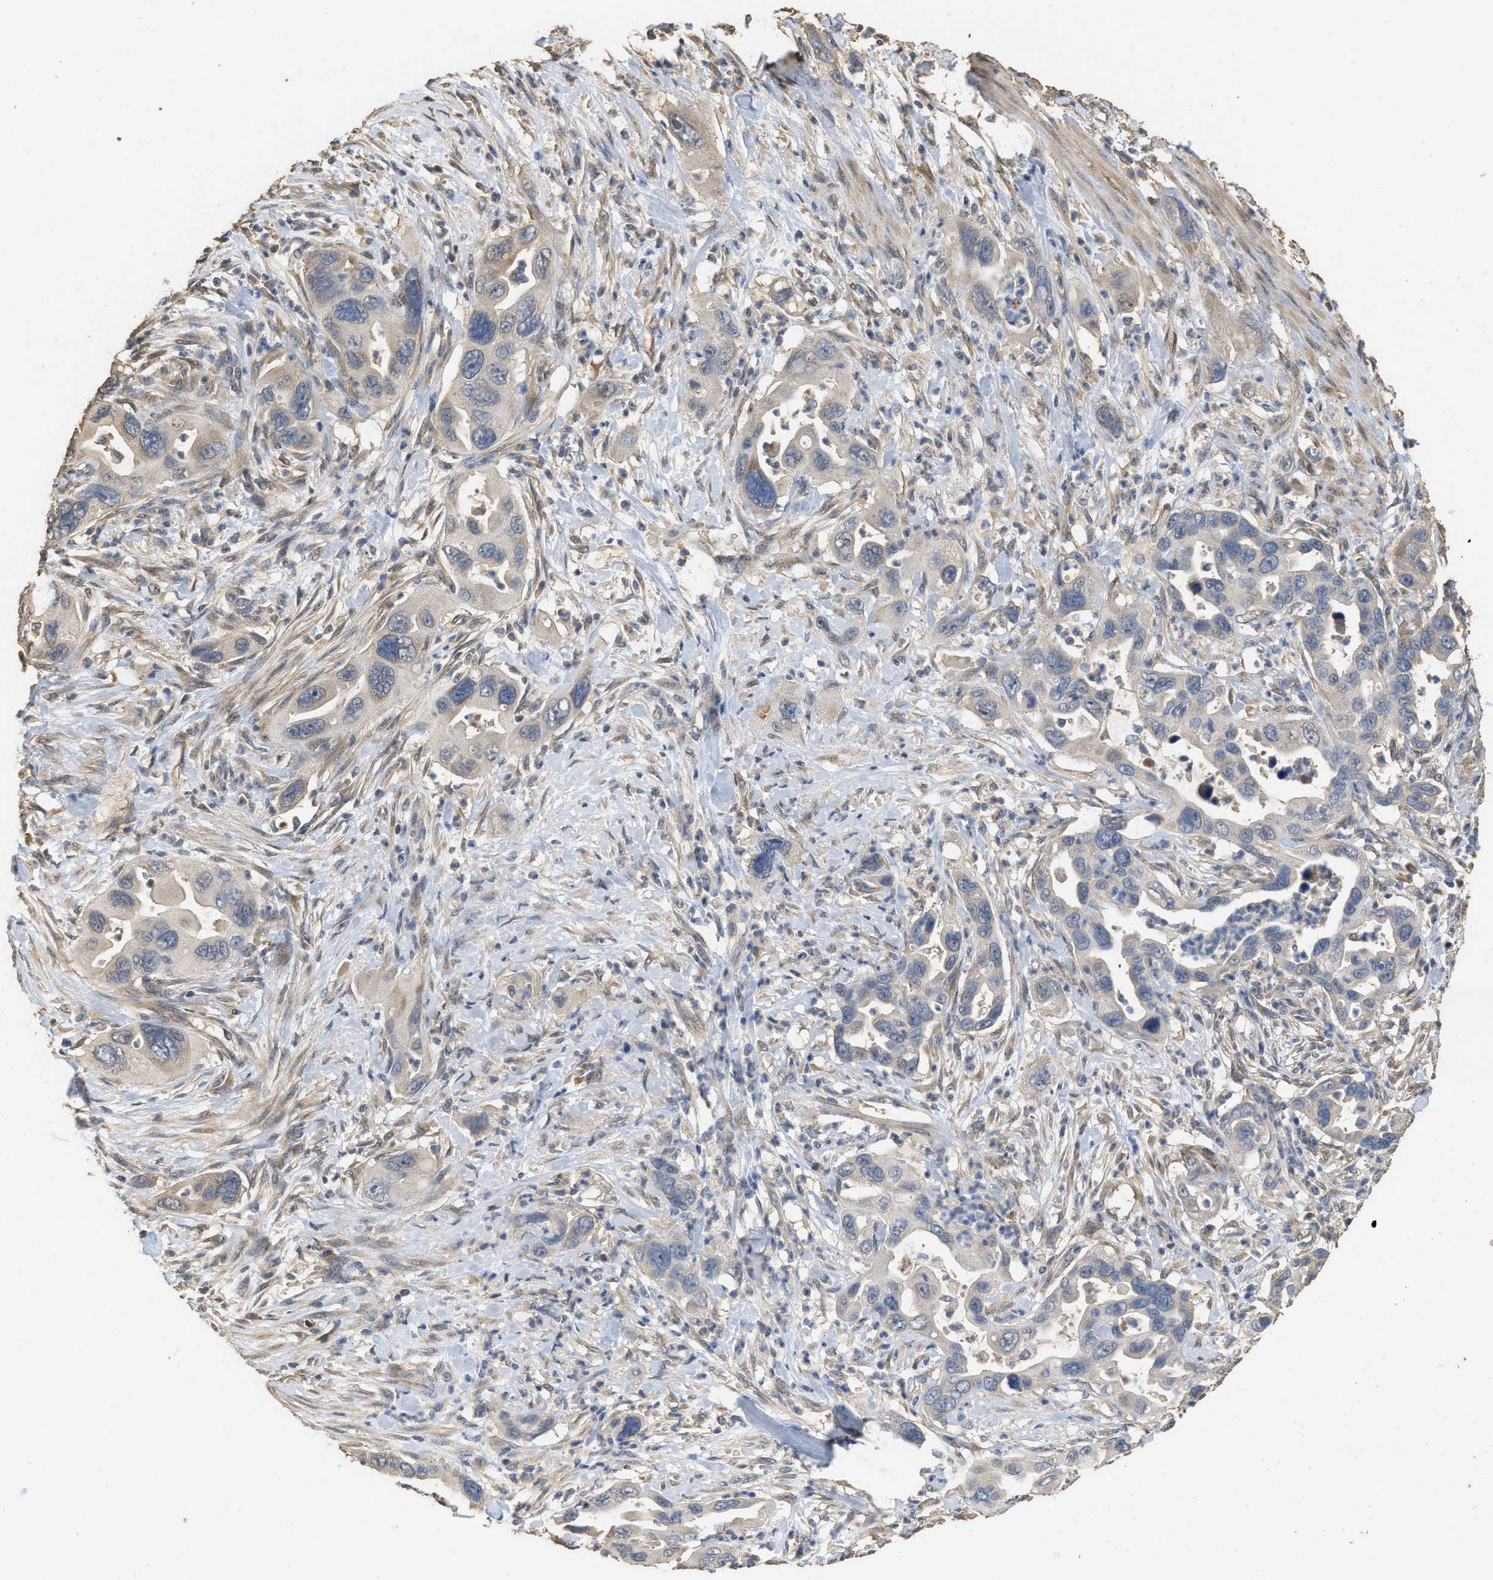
{"staining": {"intensity": "weak", "quantity": "<25%", "location": "cytoplasmic/membranous"}, "tissue": "pancreatic cancer", "cell_type": "Tumor cells", "image_type": "cancer", "snomed": [{"axis": "morphology", "description": "Adenocarcinoma, NOS"}, {"axis": "topography", "description": "Pancreas"}], "caption": "Tumor cells show no significant staining in adenocarcinoma (pancreatic).", "gene": "NCS1", "patient": {"sex": "female", "age": 70}}